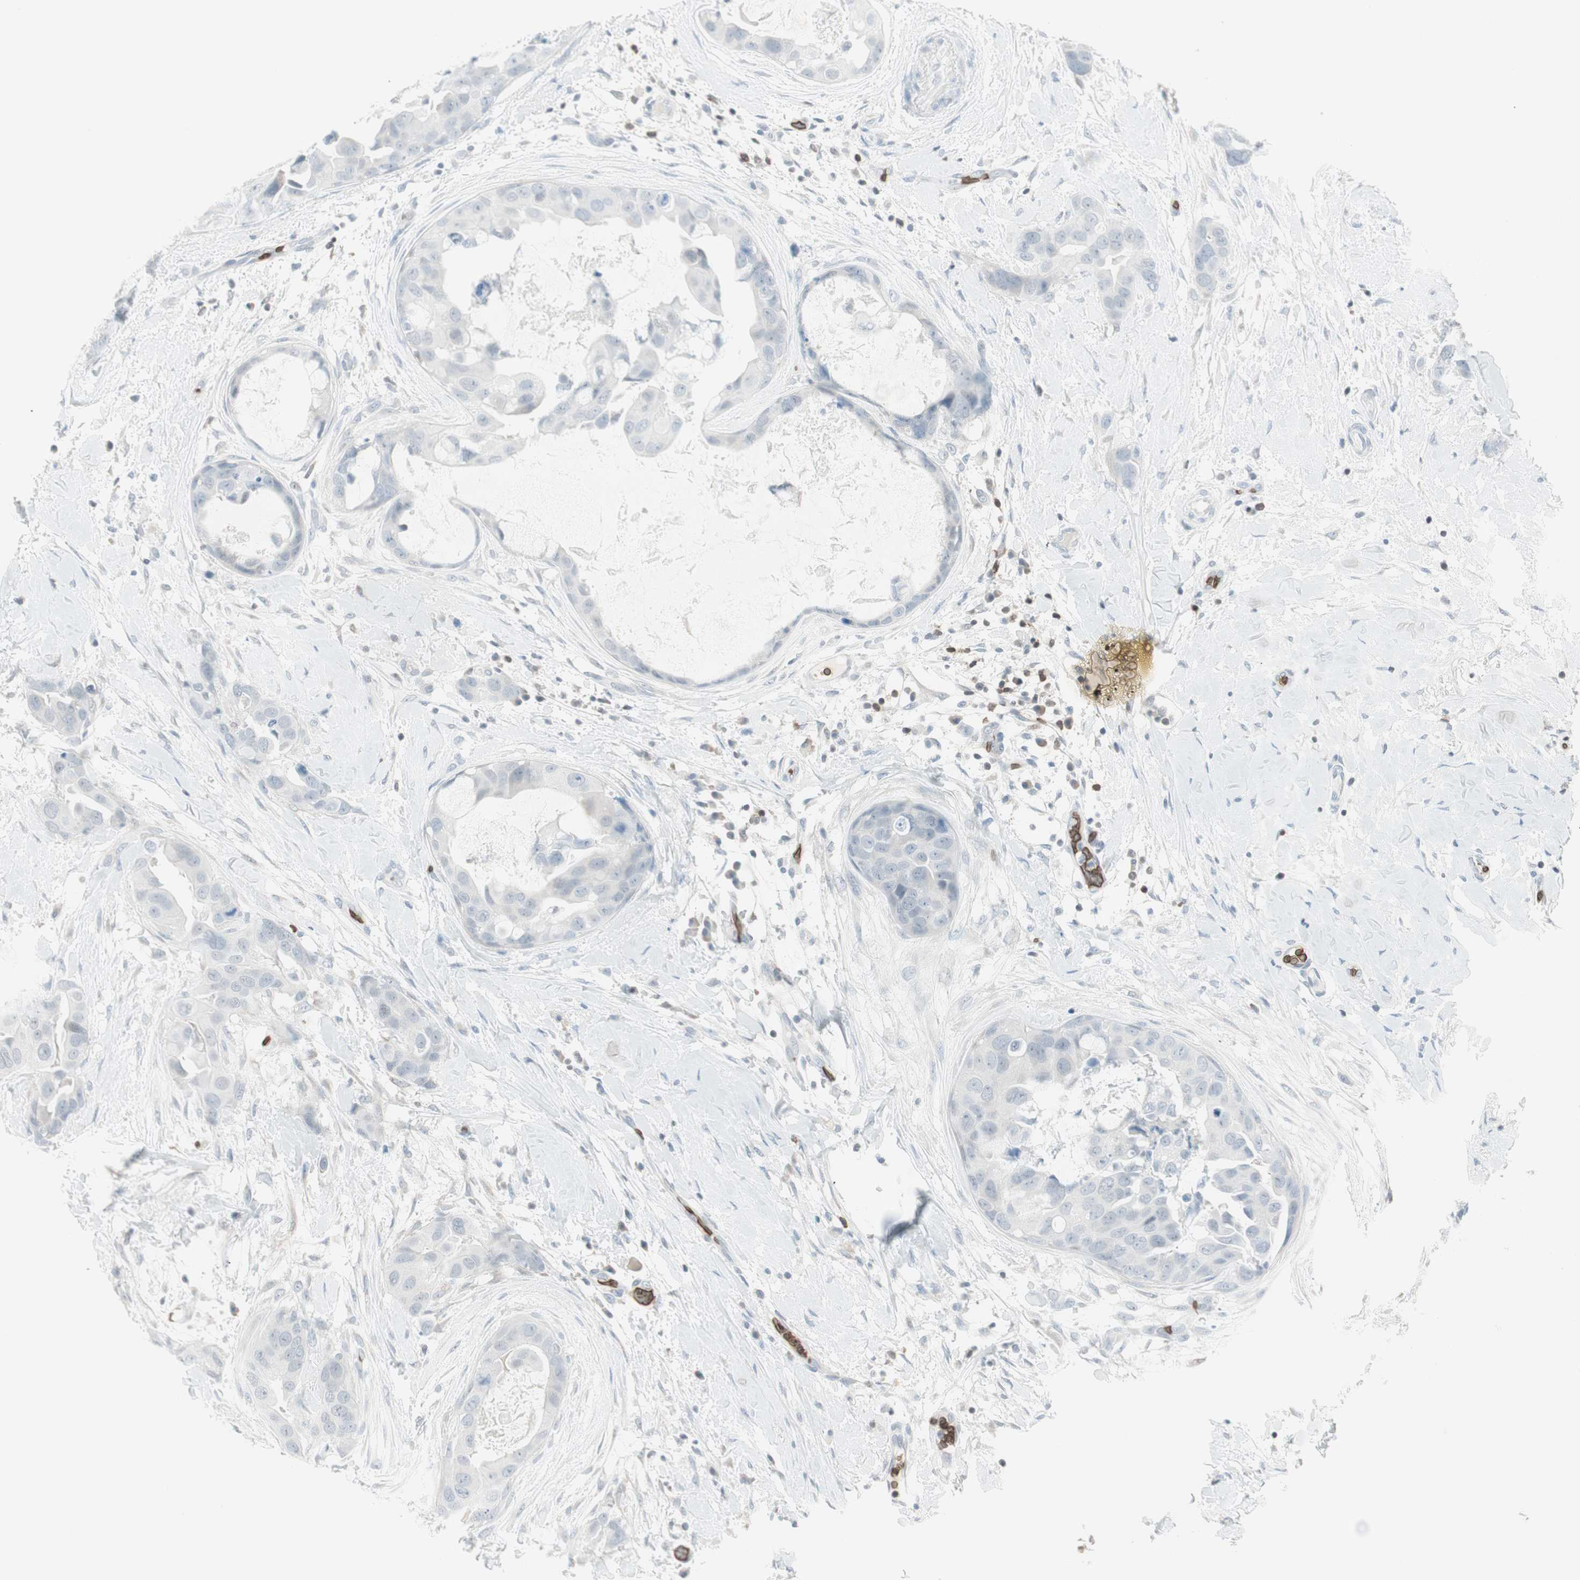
{"staining": {"intensity": "negative", "quantity": "none", "location": "none"}, "tissue": "breast cancer", "cell_type": "Tumor cells", "image_type": "cancer", "snomed": [{"axis": "morphology", "description": "Duct carcinoma"}, {"axis": "topography", "description": "Breast"}], "caption": "A histopathology image of breast cancer stained for a protein exhibits no brown staining in tumor cells.", "gene": "MAP4K1", "patient": {"sex": "female", "age": 40}}